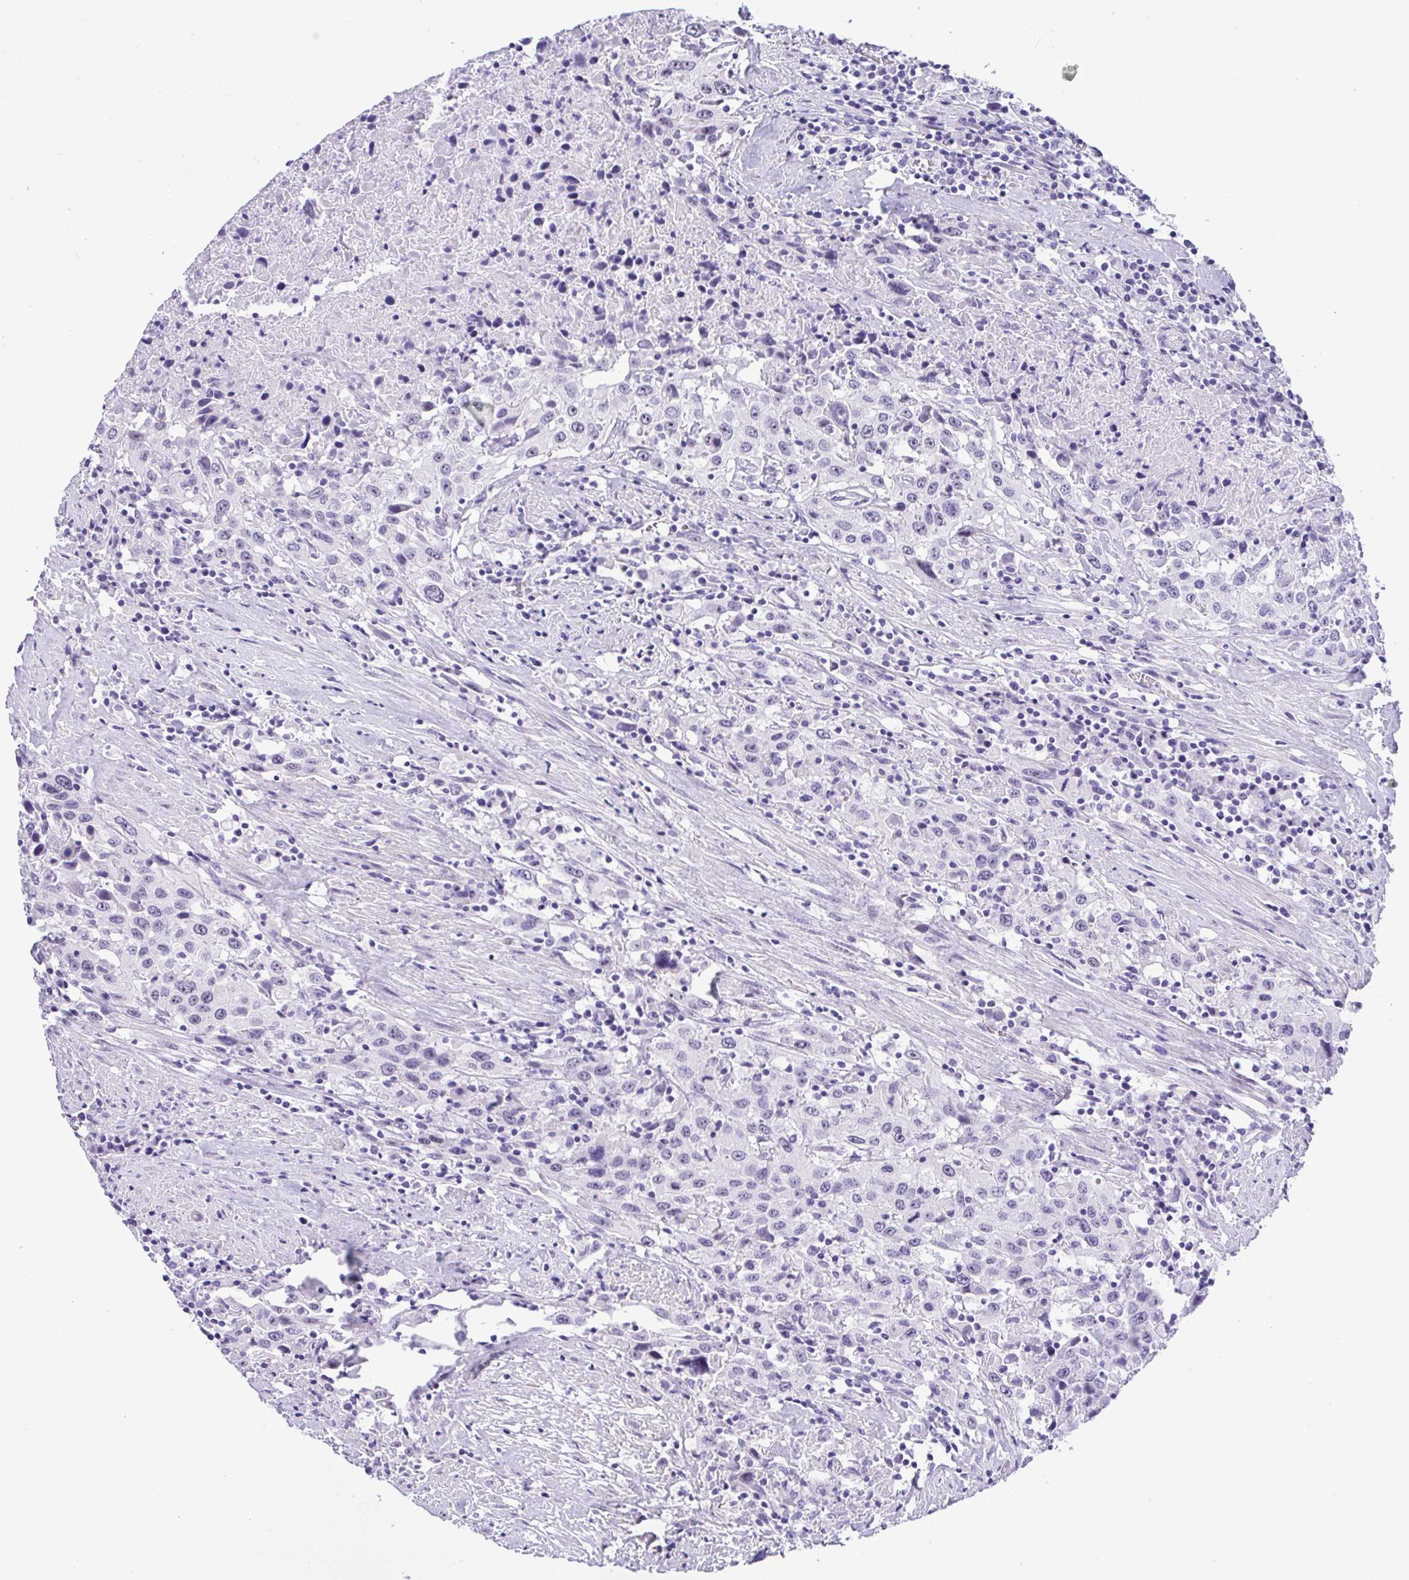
{"staining": {"intensity": "negative", "quantity": "none", "location": "none"}, "tissue": "urothelial cancer", "cell_type": "Tumor cells", "image_type": "cancer", "snomed": [{"axis": "morphology", "description": "Urothelial carcinoma, High grade"}, {"axis": "topography", "description": "Urinary bladder"}], "caption": "Human urothelial cancer stained for a protein using immunohistochemistry reveals no positivity in tumor cells.", "gene": "YBX2", "patient": {"sex": "male", "age": 61}}